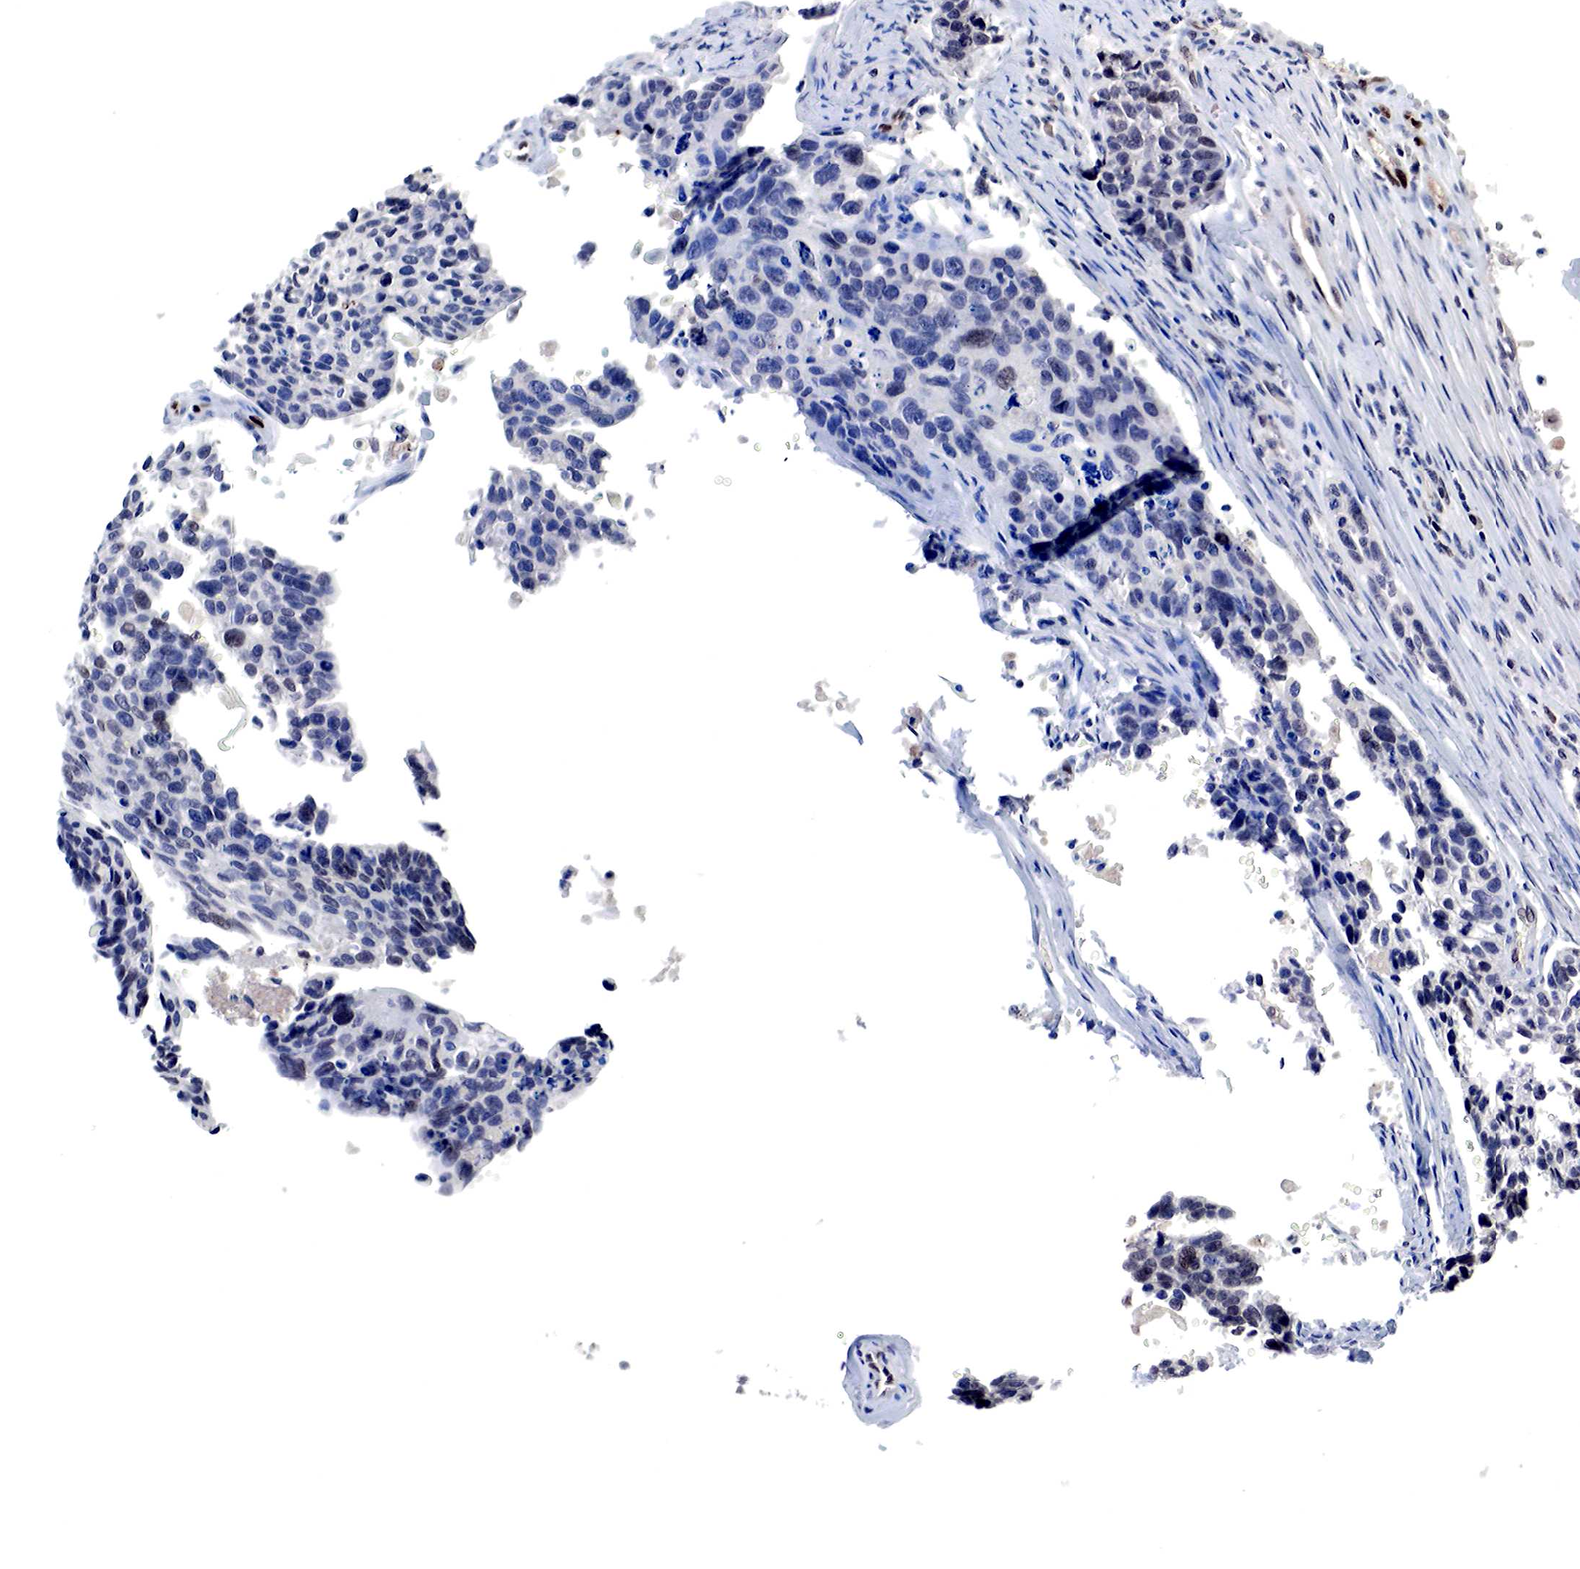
{"staining": {"intensity": "negative", "quantity": "none", "location": "none"}, "tissue": "lung cancer", "cell_type": "Tumor cells", "image_type": "cancer", "snomed": [{"axis": "morphology", "description": "Squamous cell carcinoma, NOS"}, {"axis": "topography", "description": "Lymph node"}, {"axis": "topography", "description": "Lung"}], "caption": "The IHC photomicrograph has no significant staining in tumor cells of squamous cell carcinoma (lung) tissue.", "gene": "DACH2", "patient": {"sex": "male", "age": 74}}